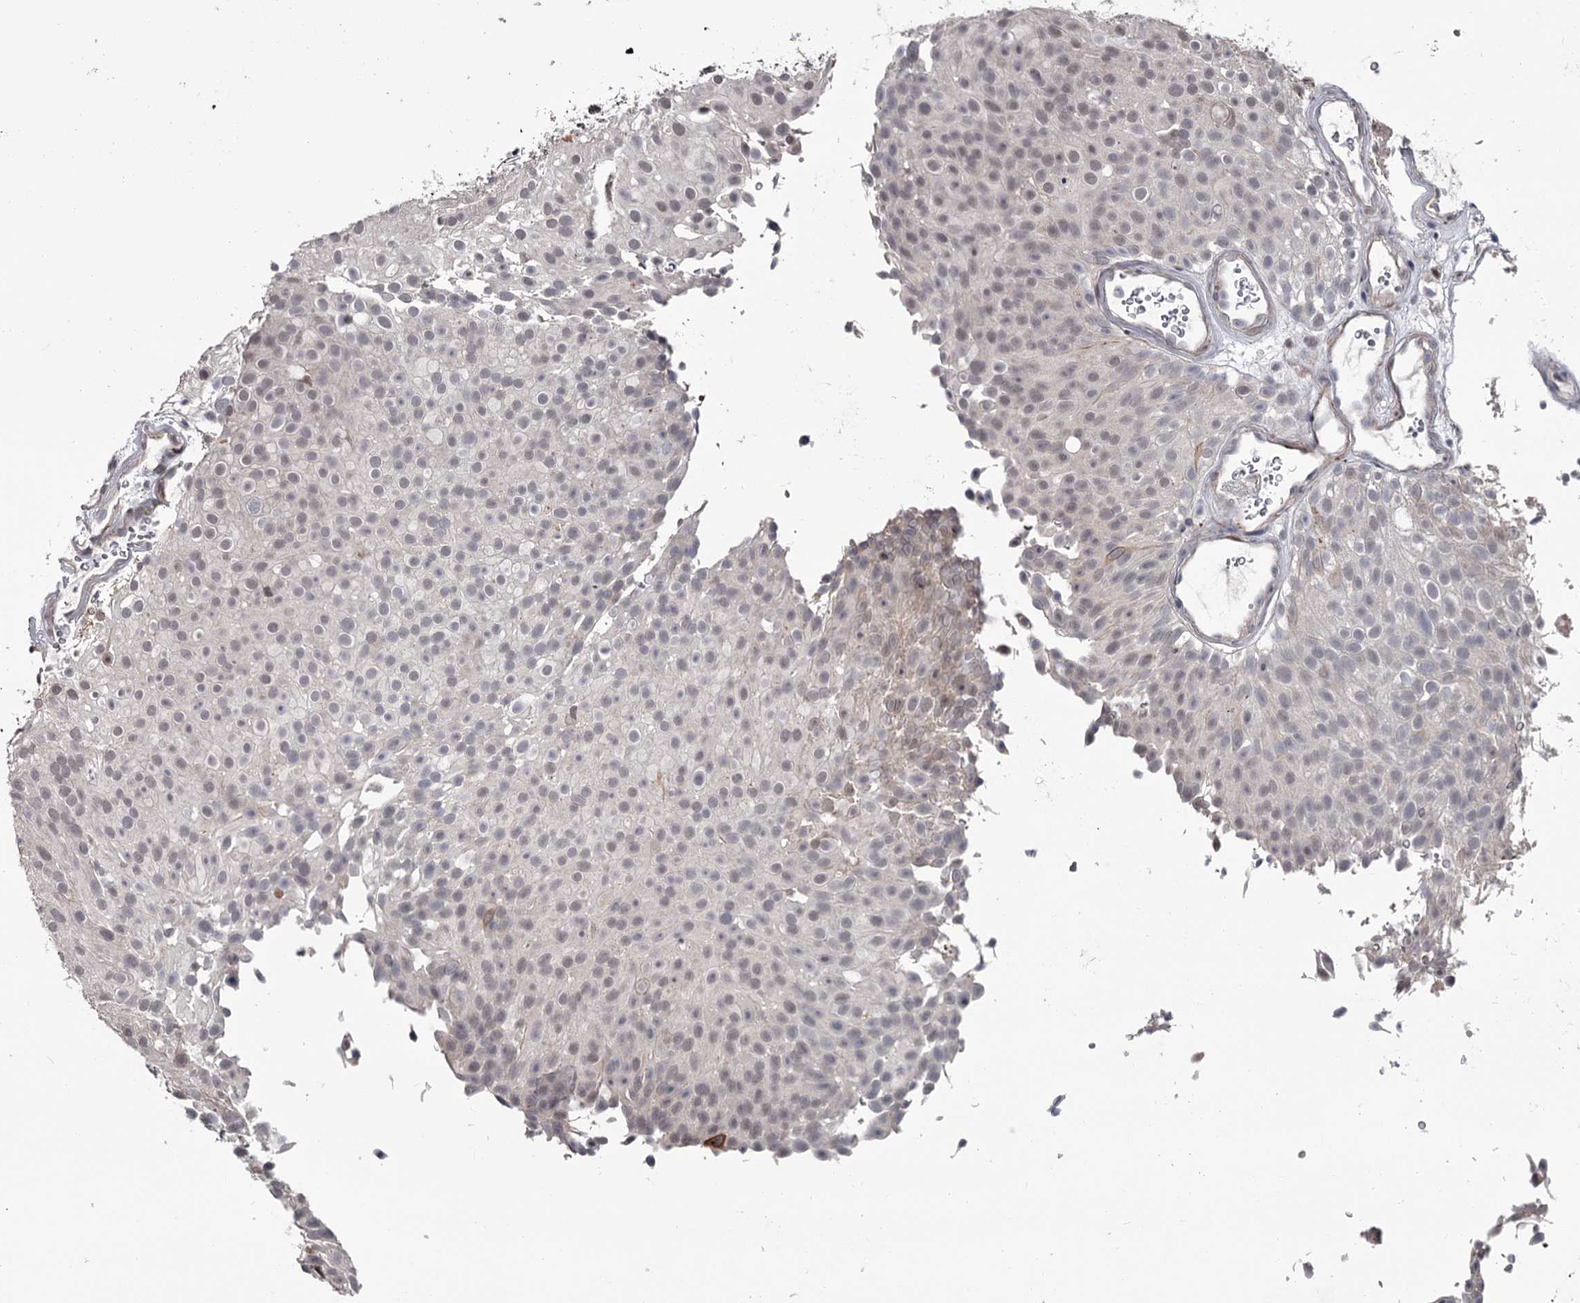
{"staining": {"intensity": "weak", "quantity": "25%-75%", "location": "nuclear"}, "tissue": "urothelial cancer", "cell_type": "Tumor cells", "image_type": "cancer", "snomed": [{"axis": "morphology", "description": "Urothelial carcinoma, Low grade"}, {"axis": "topography", "description": "Urinary bladder"}], "caption": "Weak nuclear protein positivity is seen in about 25%-75% of tumor cells in urothelial cancer.", "gene": "PRPF40B", "patient": {"sex": "male", "age": 78}}